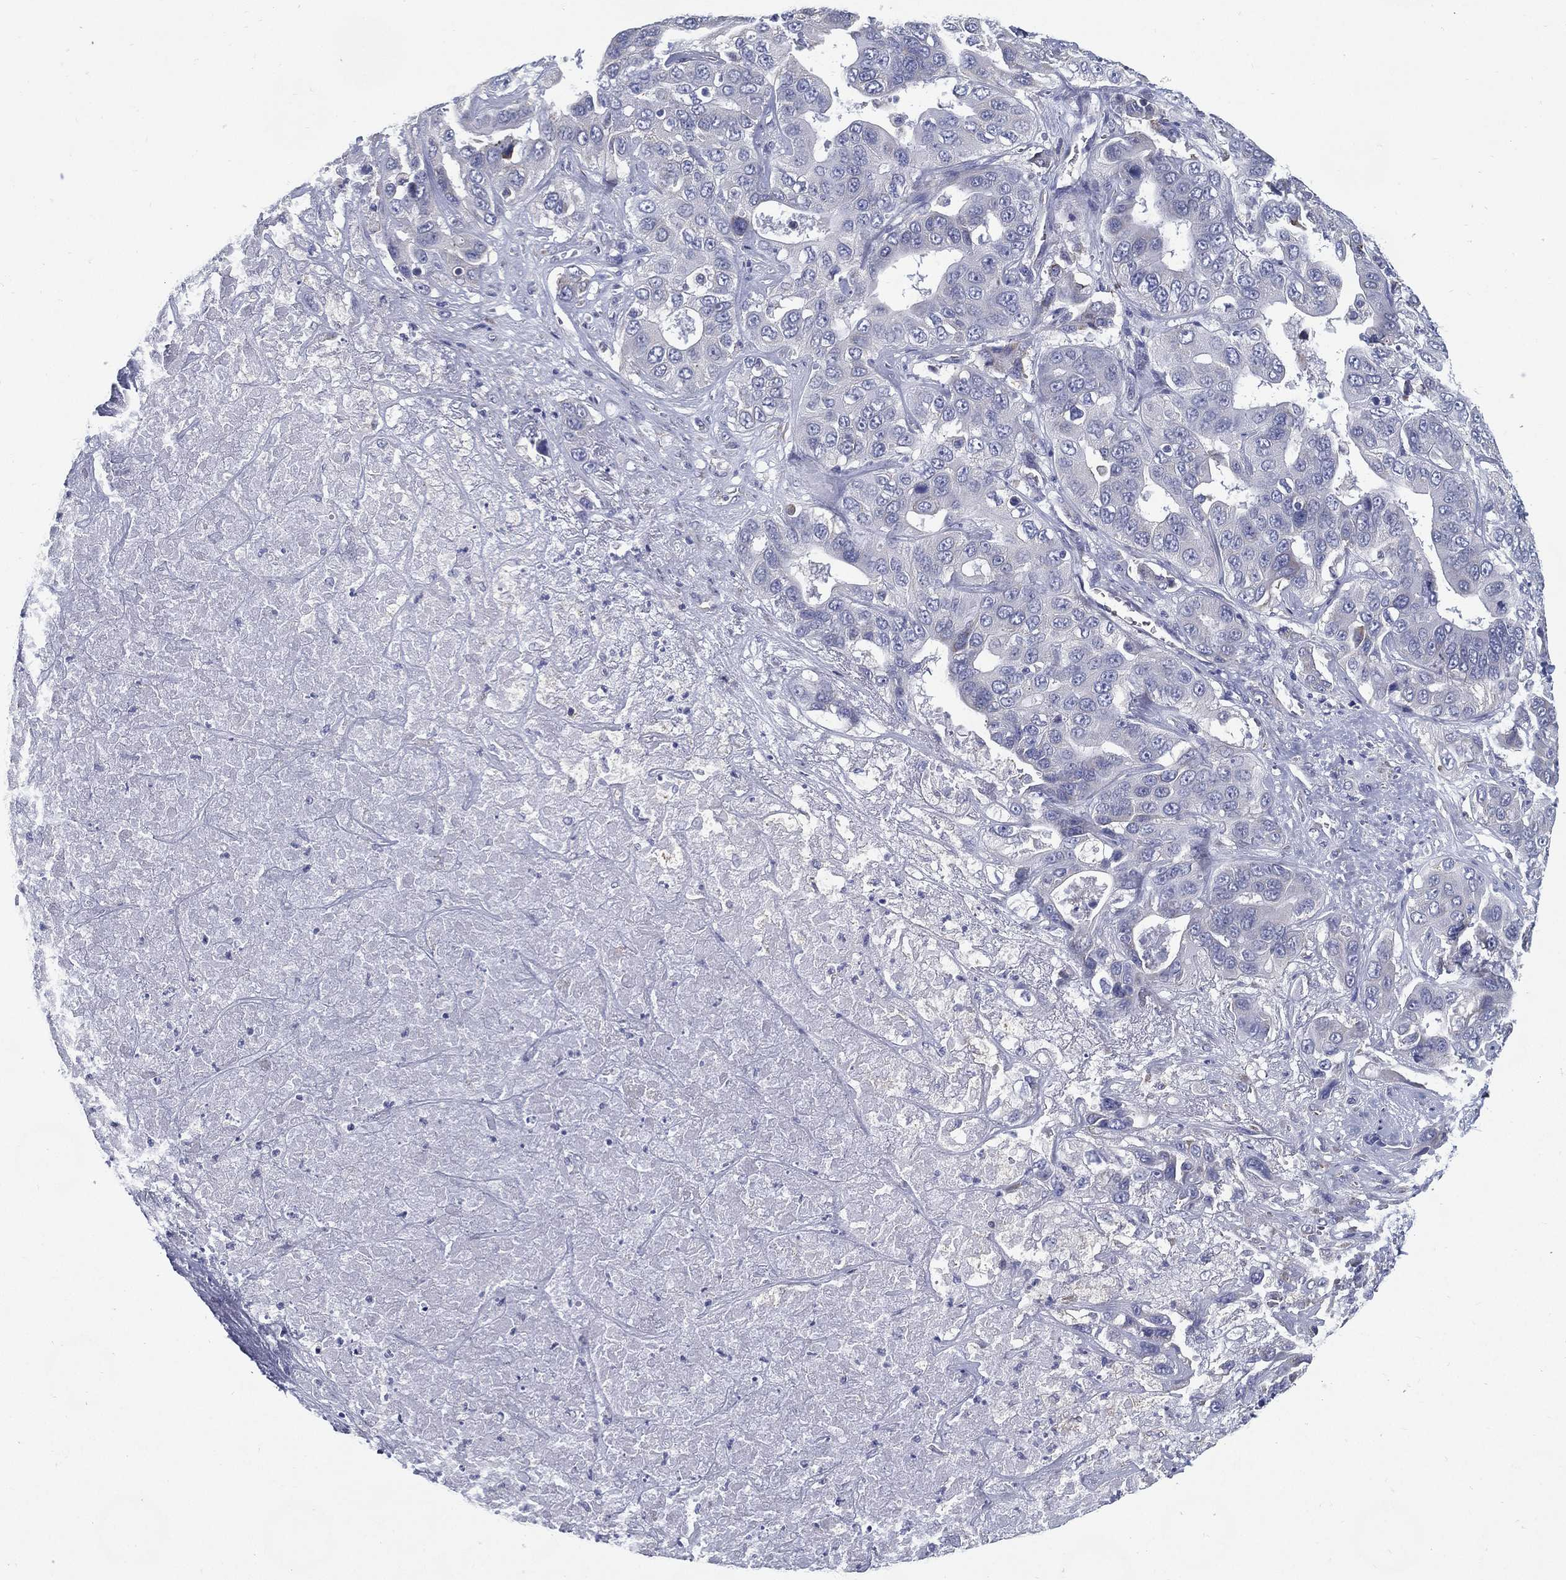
{"staining": {"intensity": "negative", "quantity": "none", "location": "none"}, "tissue": "liver cancer", "cell_type": "Tumor cells", "image_type": "cancer", "snomed": [{"axis": "morphology", "description": "Cholangiocarcinoma"}, {"axis": "topography", "description": "Liver"}], "caption": "Immunohistochemistry (IHC) photomicrograph of neoplastic tissue: cholangiocarcinoma (liver) stained with DAB (3,3'-diaminobenzidine) exhibits no significant protein expression in tumor cells.", "gene": "C19orf18", "patient": {"sex": "female", "age": 52}}